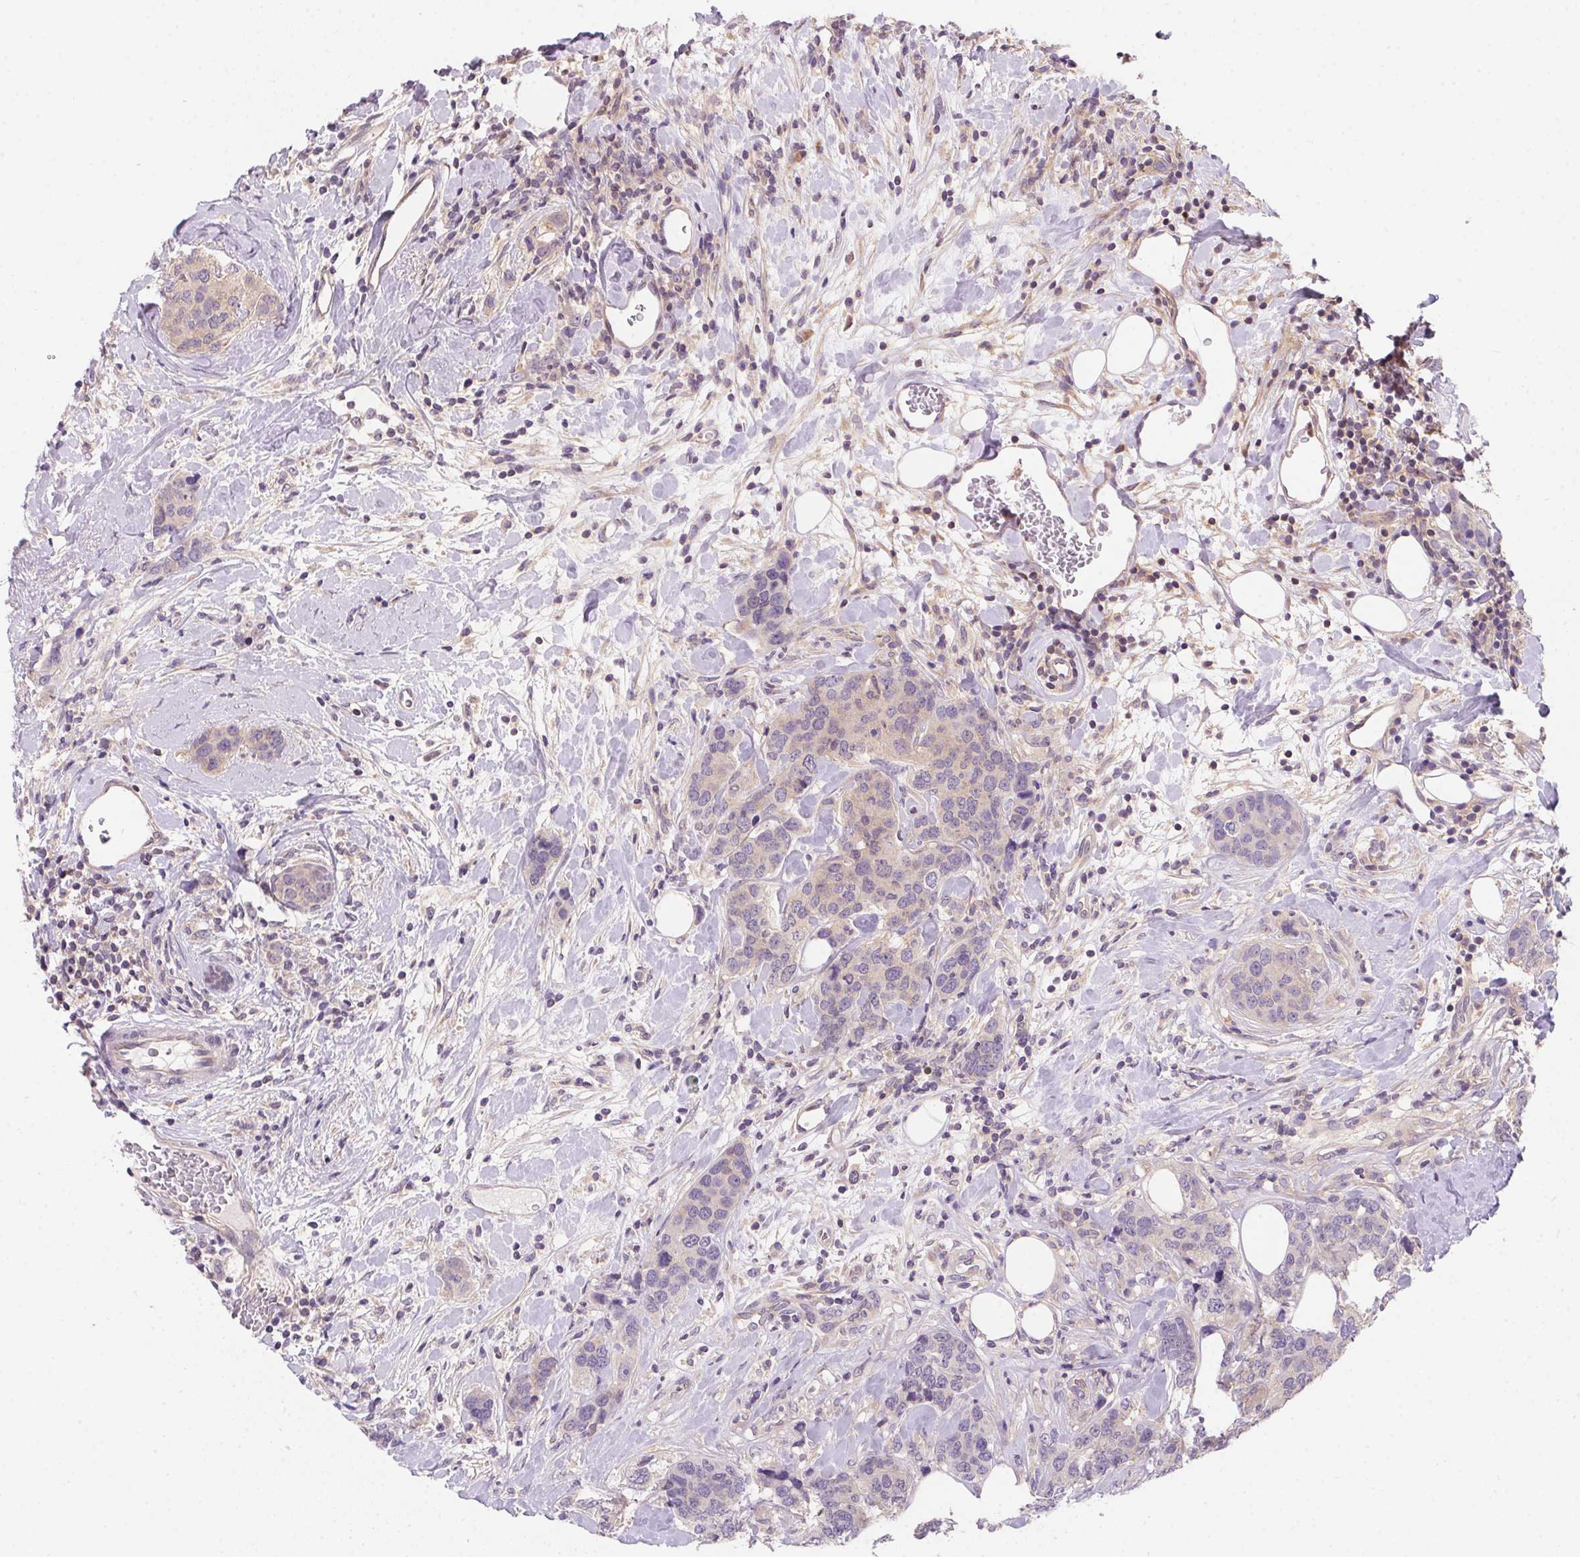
{"staining": {"intensity": "negative", "quantity": "none", "location": "none"}, "tissue": "breast cancer", "cell_type": "Tumor cells", "image_type": "cancer", "snomed": [{"axis": "morphology", "description": "Lobular carcinoma"}, {"axis": "topography", "description": "Breast"}], "caption": "High power microscopy photomicrograph of an immunohistochemistry (IHC) histopathology image of breast cancer, revealing no significant expression in tumor cells.", "gene": "PRKAA1", "patient": {"sex": "female", "age": 59}}